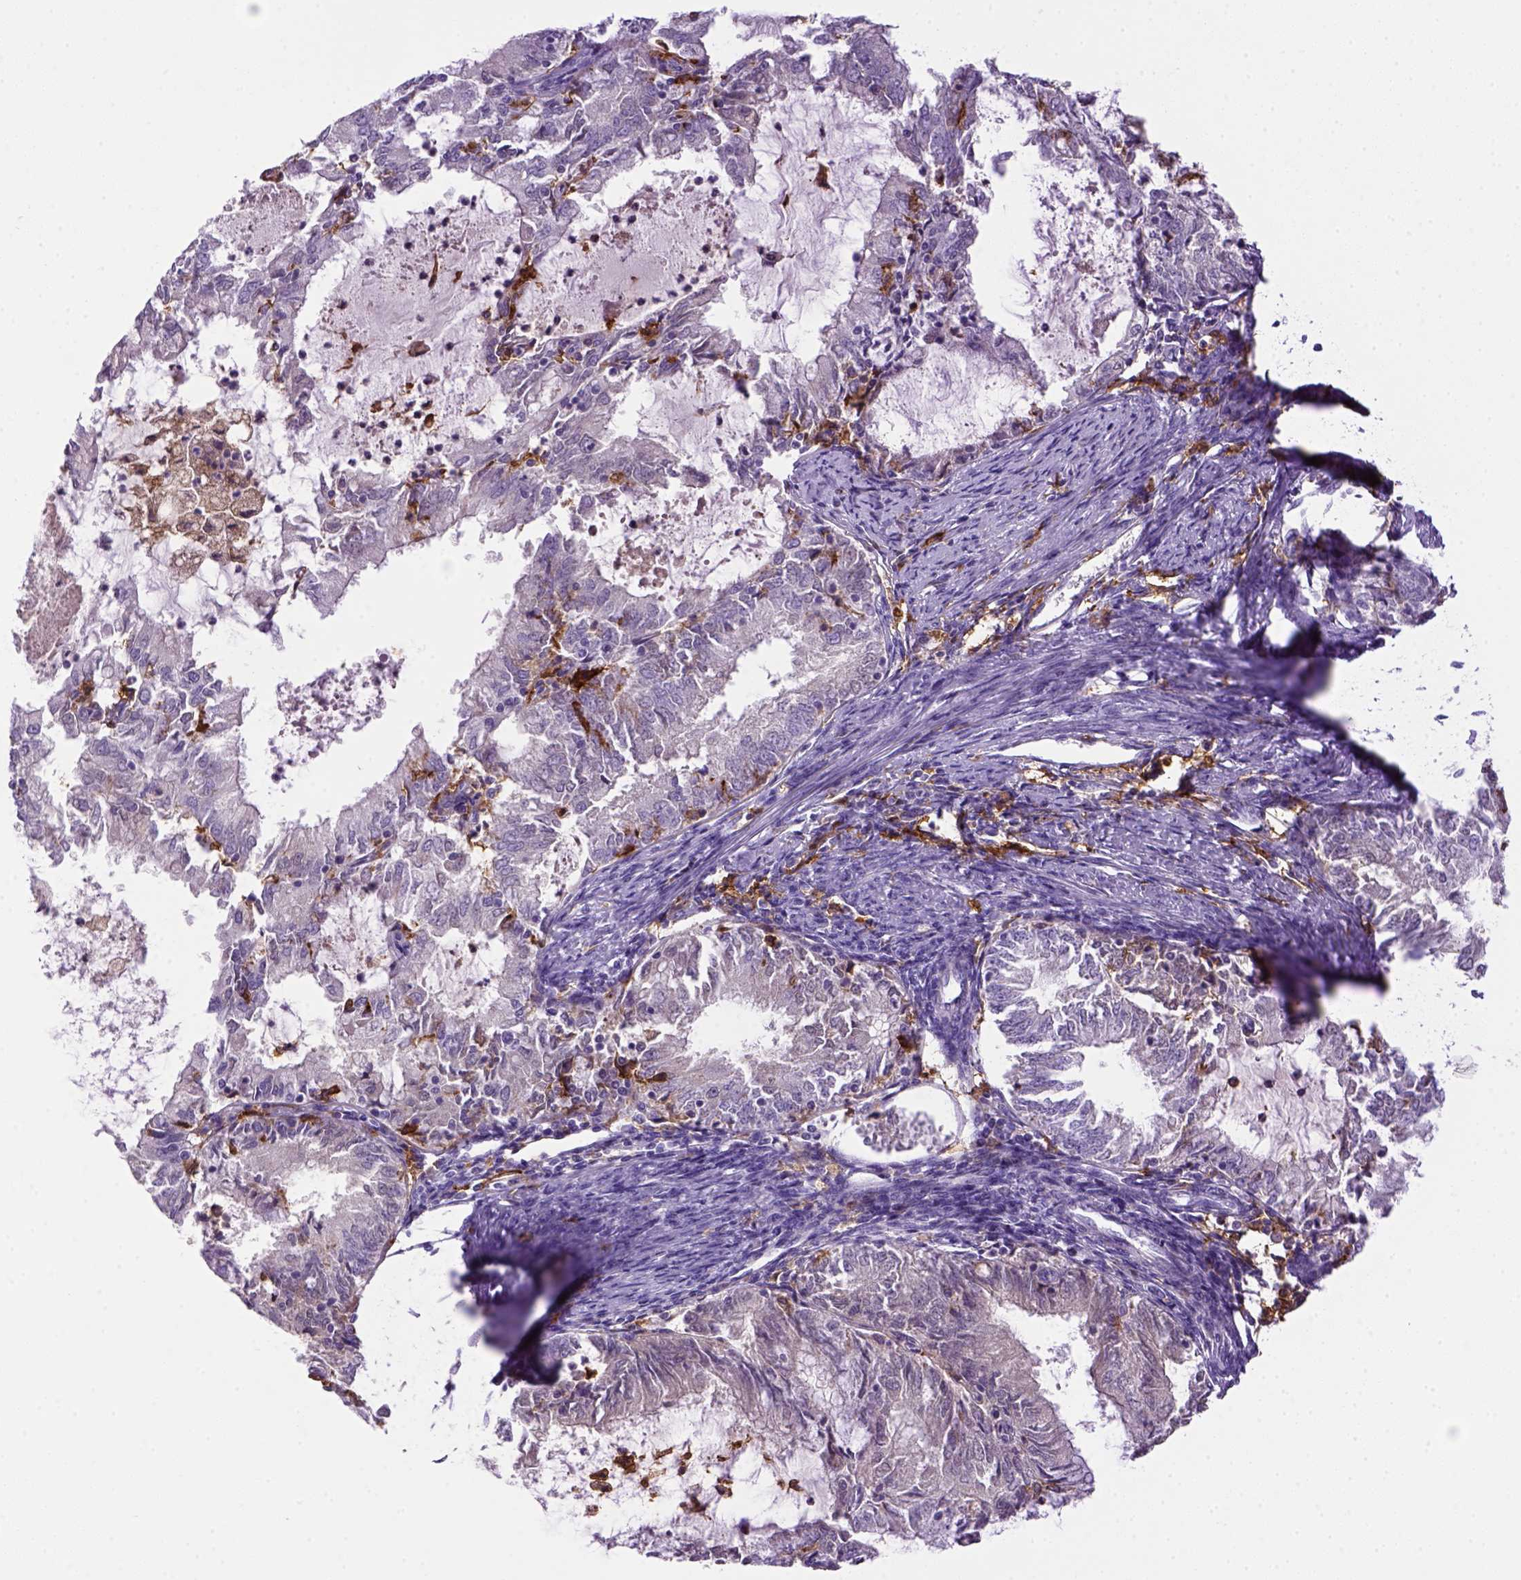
{"staining": {"intensity": "negative", "quantity": "none", "location": "none"}, "tissue": "endometrial cancer", "cell_type": "Tumor cells", "image_type": "cancer", "snomed": [{"axis": "morphology", "description": "Adenocarcinoma, NOS"}, {"axis": "topography", "description": "Endometrium"}], "caption": "A photomicrograph of endometrial cancer stained for a protein displays no brown staining in tumor cells.", "gene": "CD14", "patient": {"sex": "female", "age": 57}}